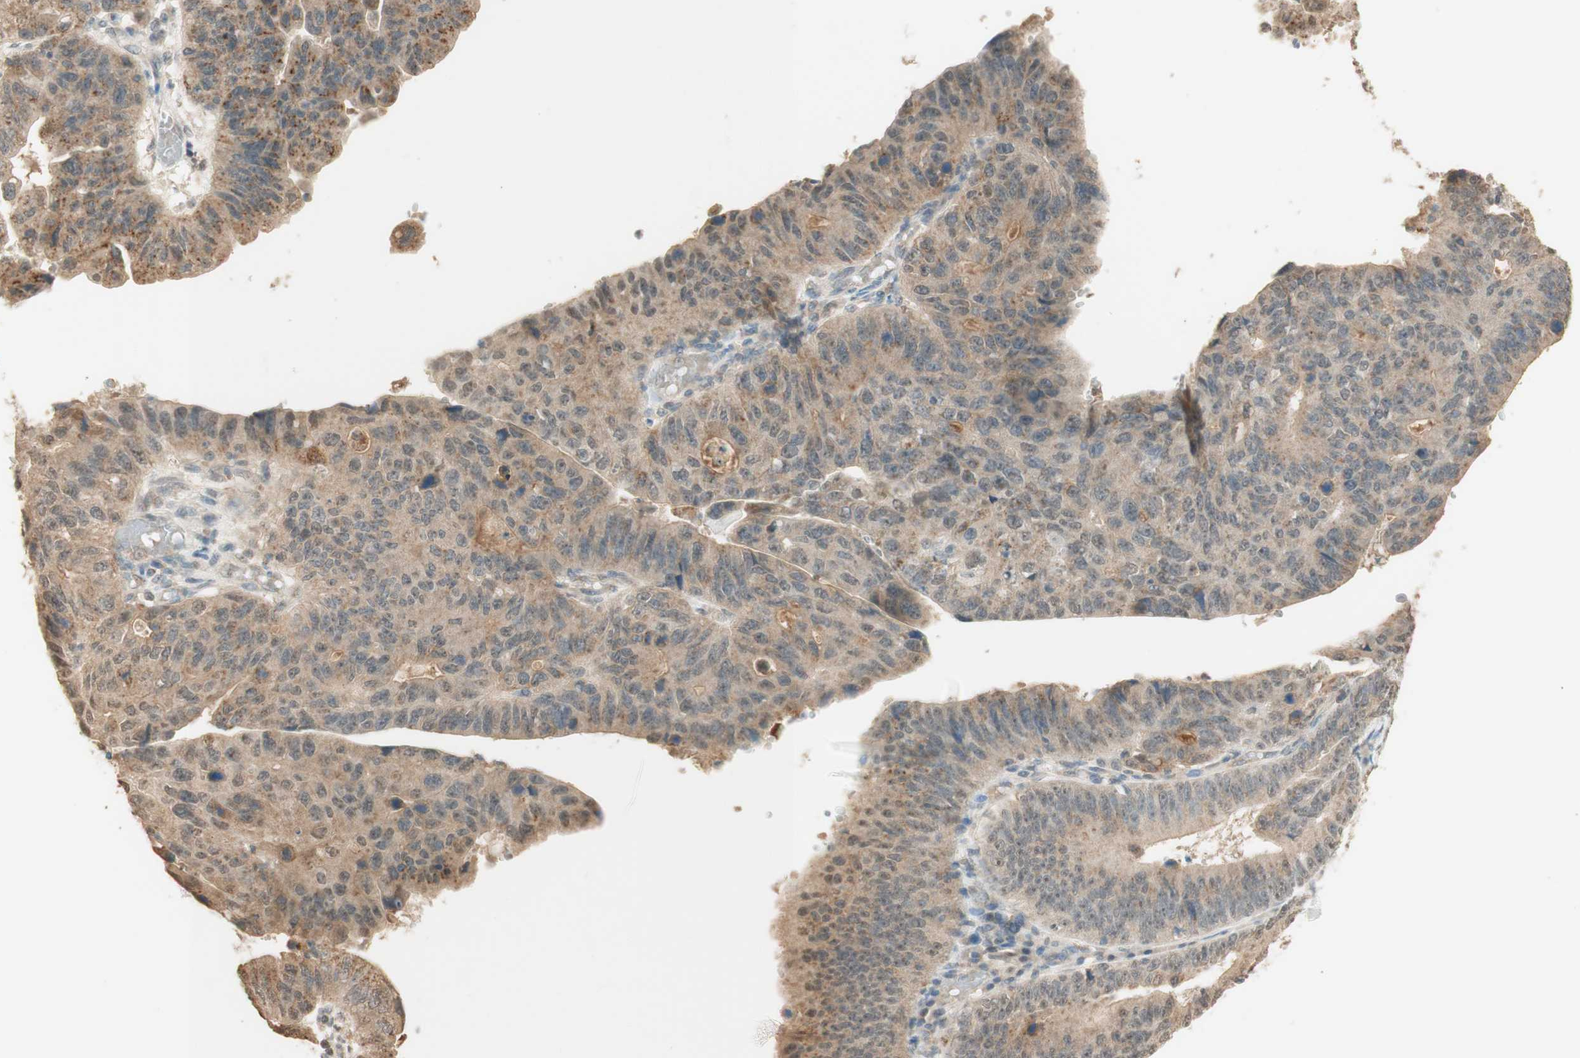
{"staining": {"intensity": "moderate", "quantity": "25%-75%", "location": "cytoplasmic/membranous,nuclear"}, "tissue": "stomach cancer", "cell_type": "Tumor cells", "image_type": "cancer", "snomed": [{"axis": "morphology", "description": "Adenocarcinoma, NOS"}, {"axis": "topography", "description": "Stomach"}], "caption": "Stomach cancer (adenocarcinoma) tissue exhibits moderate cytoplasmic/membranous and nuclear positivity in about 25%-75% of tumor cells", "gene": "SPINT2", "patient": {"sex": "male", "age": 59}}